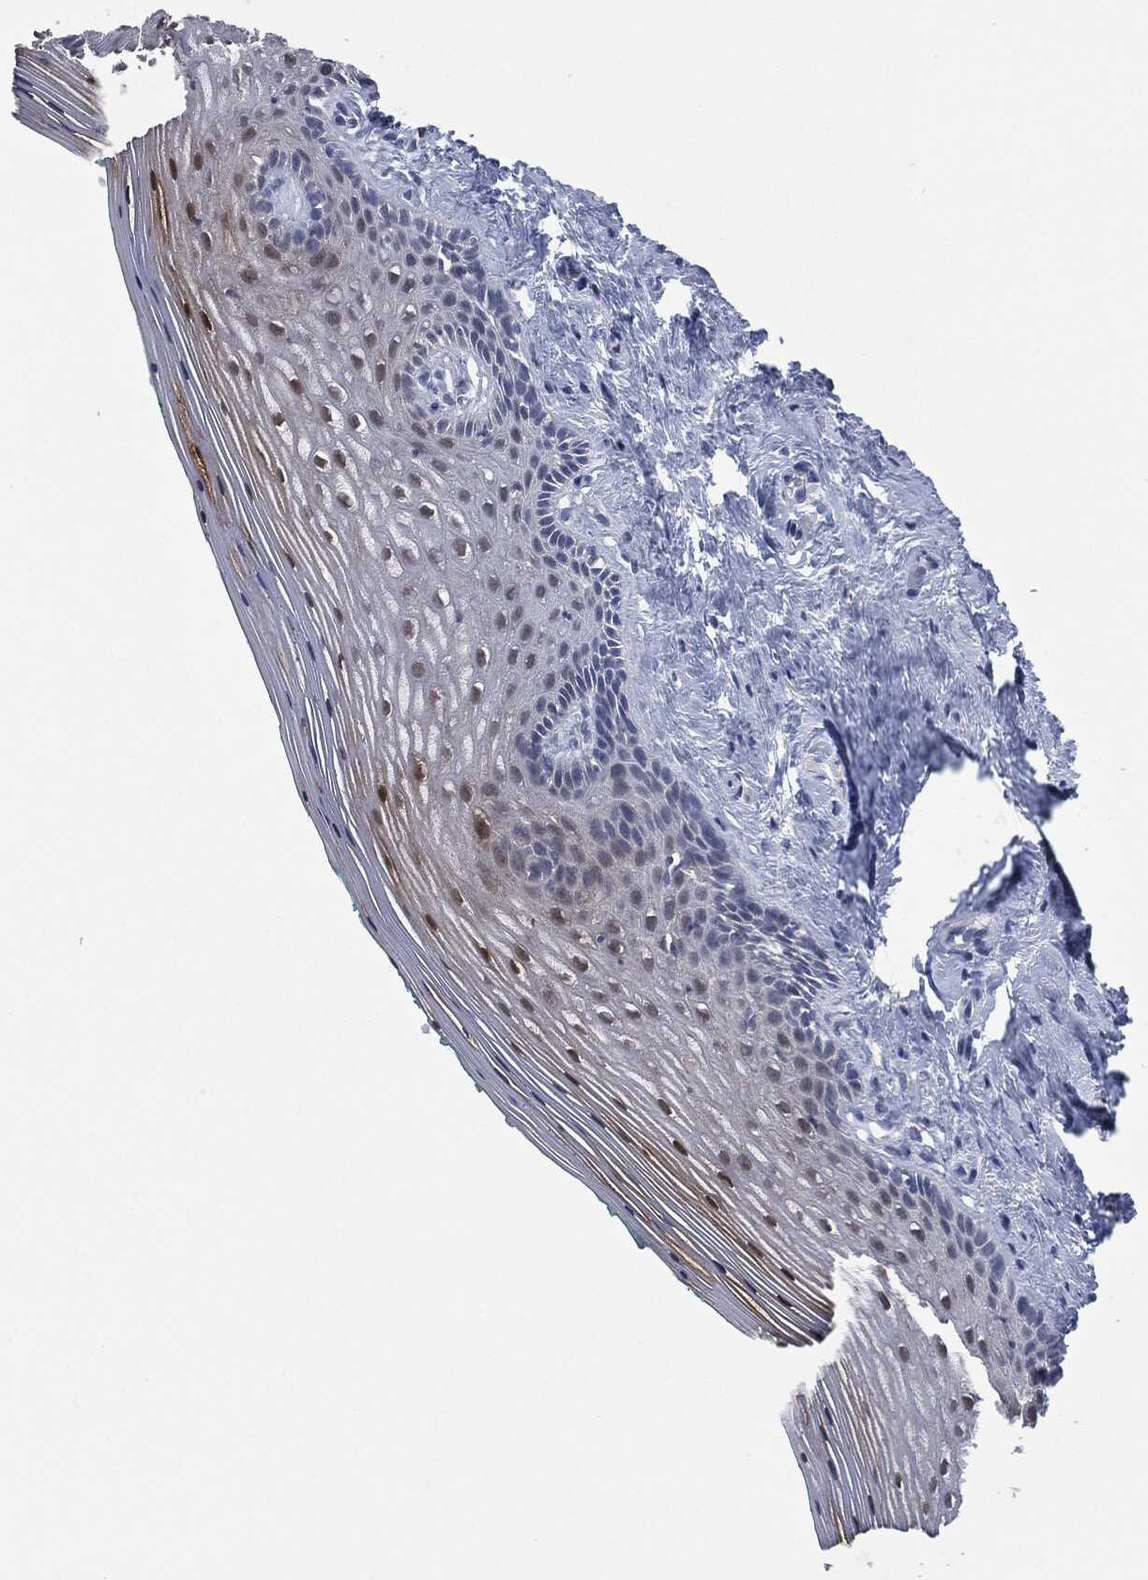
{"staining": {"intensity": "strong", "quantity": "25%-75%", "location": "cytoplasmic/membranous,nuclear"}, "tissue": "vagina", "cell_type": "Squamous epithelial cells", "image_type": "normal", "snomed": [{"axis": "morphology", "description": "Normal tissue, NOS"}, {"axis": "topography", "description": "Vagina"}], "caption": "DAB immunohistochemical staining of unremarkable vagina demonstrates strong cytoplasmic/membranous,nuclear protein expression in approximately 25%-75% of squamous epithelial cells. The staining was performed using DAB (3,3'-diaminobenzidine) to visualize the protein expression in brown, while the nuclei were stained in blue with hematoxylin (Magnification: 20x).", "gene": "IL1RN", "patient": {"sex": "female", "age": 45}}